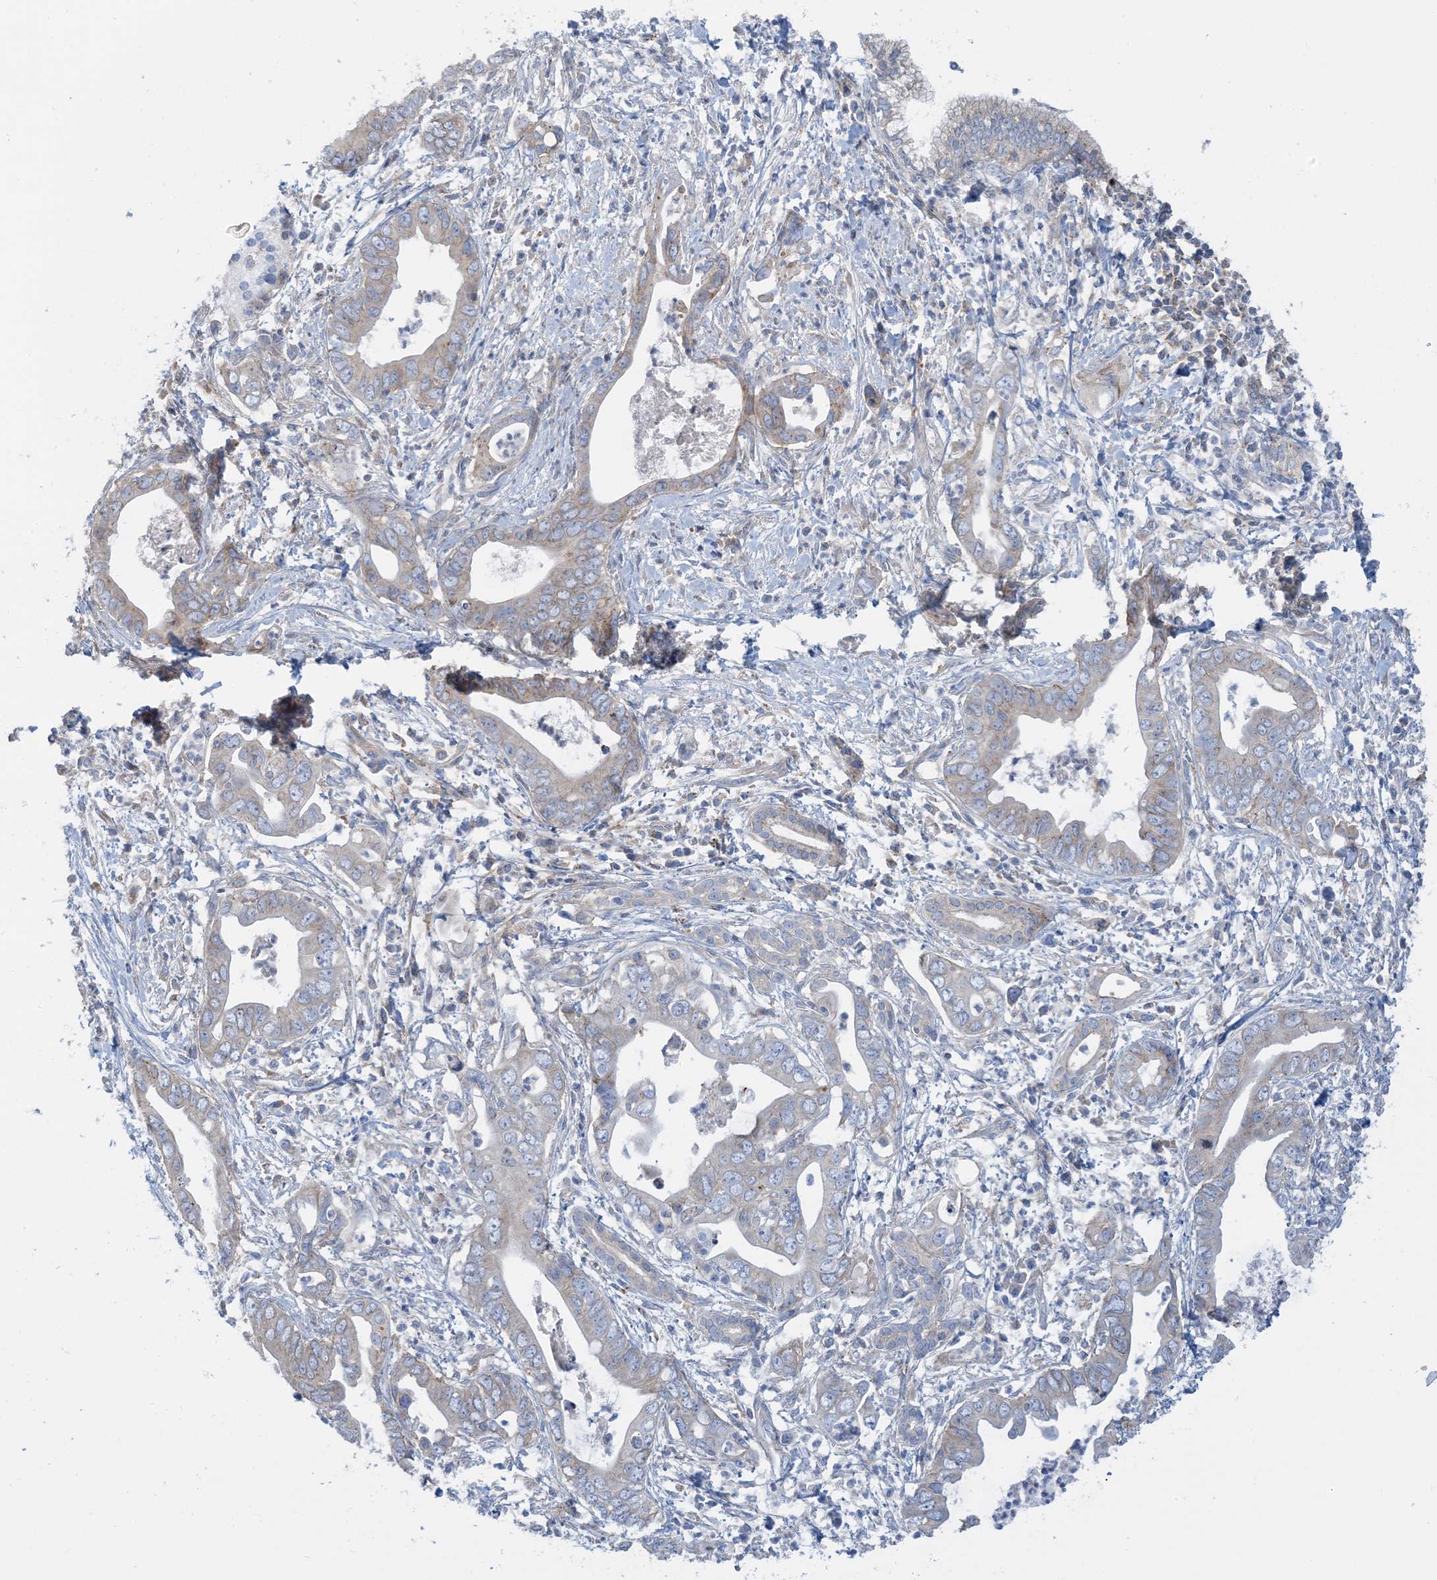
{"staining": {"intensity": "weak", "quantity": "<25%", "location": "cytoplasmic/membranous"}, "tissue": "pancreatic cancer", "cell_type": "Tumor cells", "image_type": "cancer", "snomed": [{"axis": "morphology", "description": "Adenocarcinoma, NOS"}, {"axis": "topography", "description": "Pancreas"}], "caption": "A photomicrograph of pancreatic cancer (adenocarcinoma) stained for a protein reveals no brown staining in tumor cells.", "gene": "CALHM5", "patient": {"sex": "male", "age": 75}}